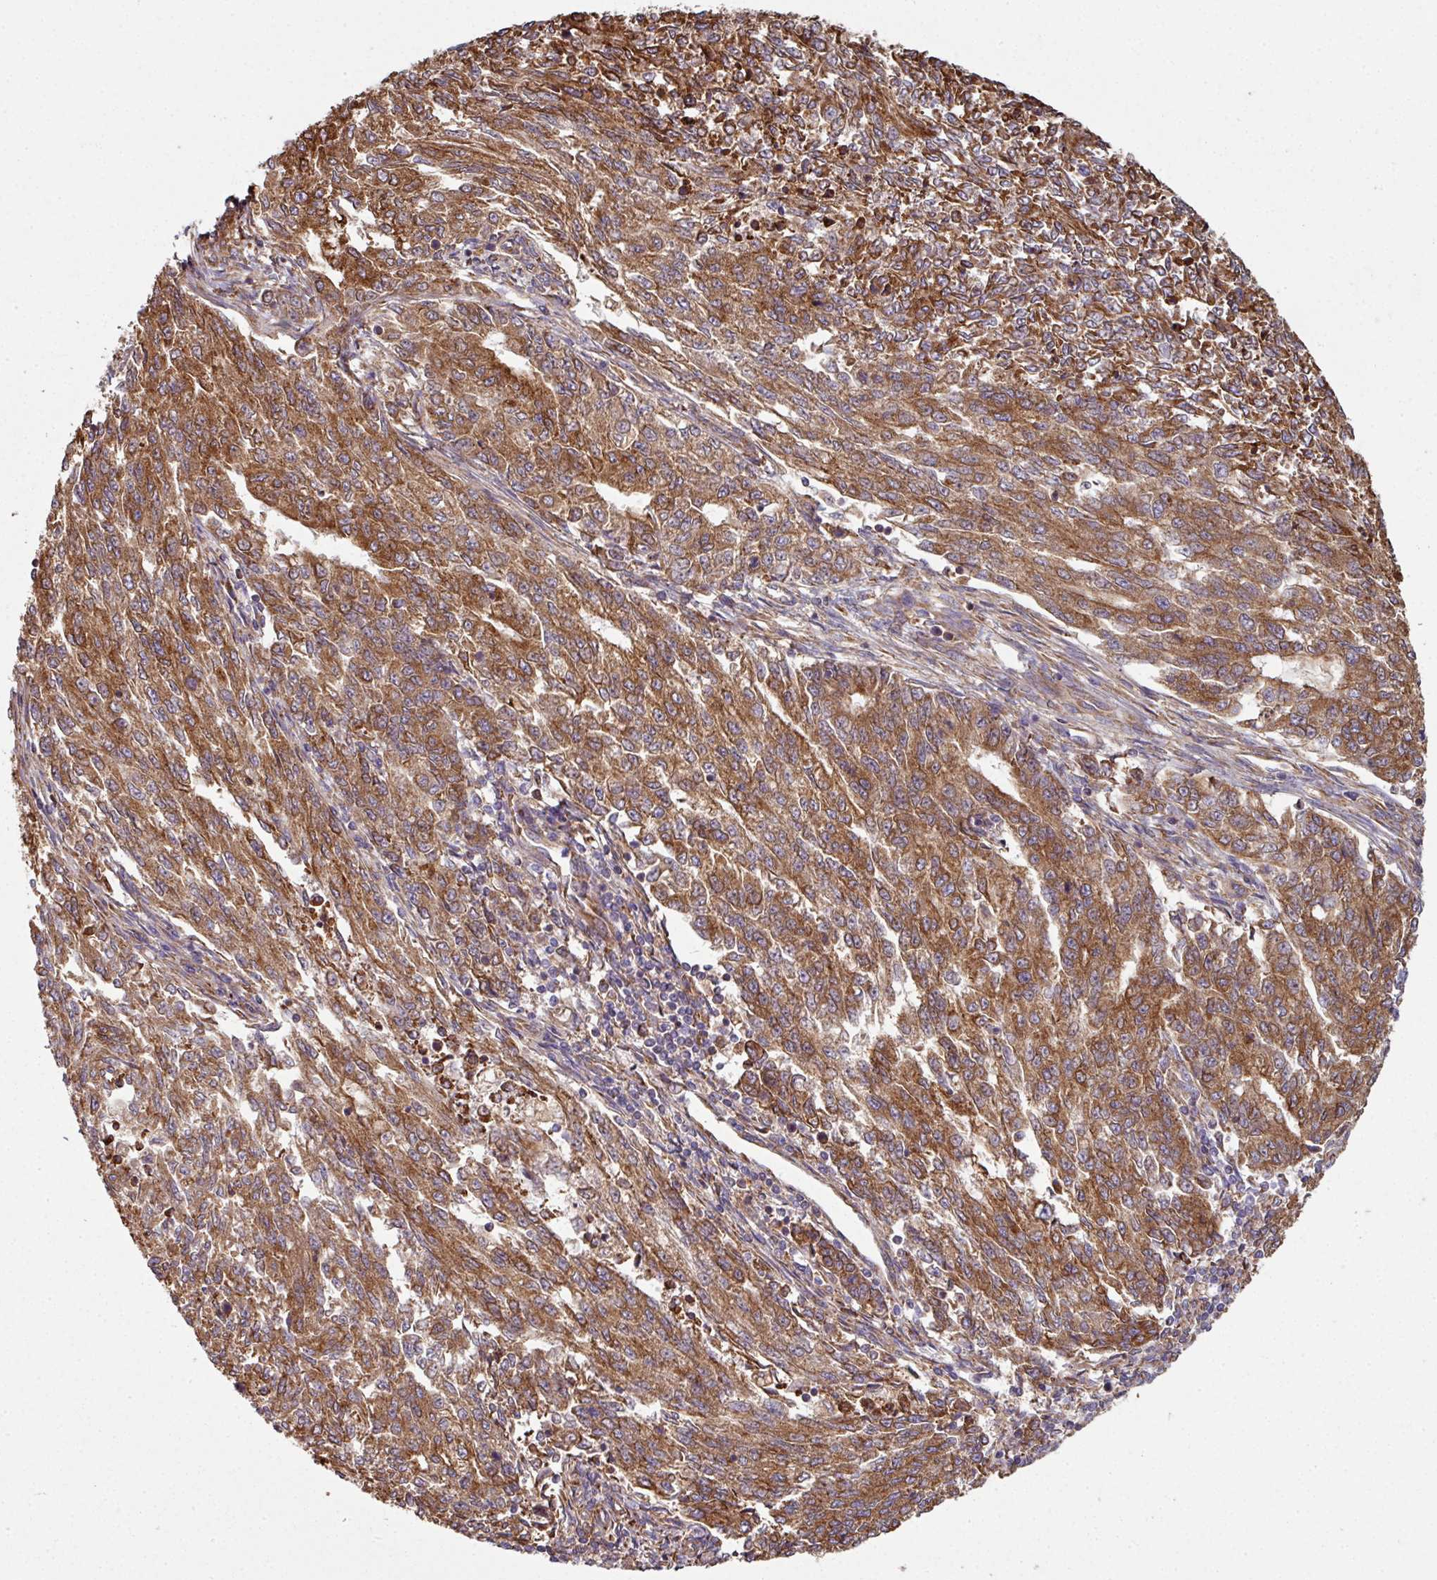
{"staining": {"intensity": "moderate", "quantity": ">75%", "location": "cytoplasmic/membranous"}, "tissue": "endometrial cancer", "cell_type": "Tumor cells", "image_type": "cancer", "snomed": [{"axis": "morphology", "description": "Adenocarcinoma, NOS"}, {"axis": "topography", "description": "Endometrium"}], "caption": "Protein expression analysis of human endometrial adenocarcinoma reveals moderate cytoplasmic/membranous expression in approximately >75% of tumor cells.", "gene": "FAT4", "patient": {"sex": "female", "age": 50}}